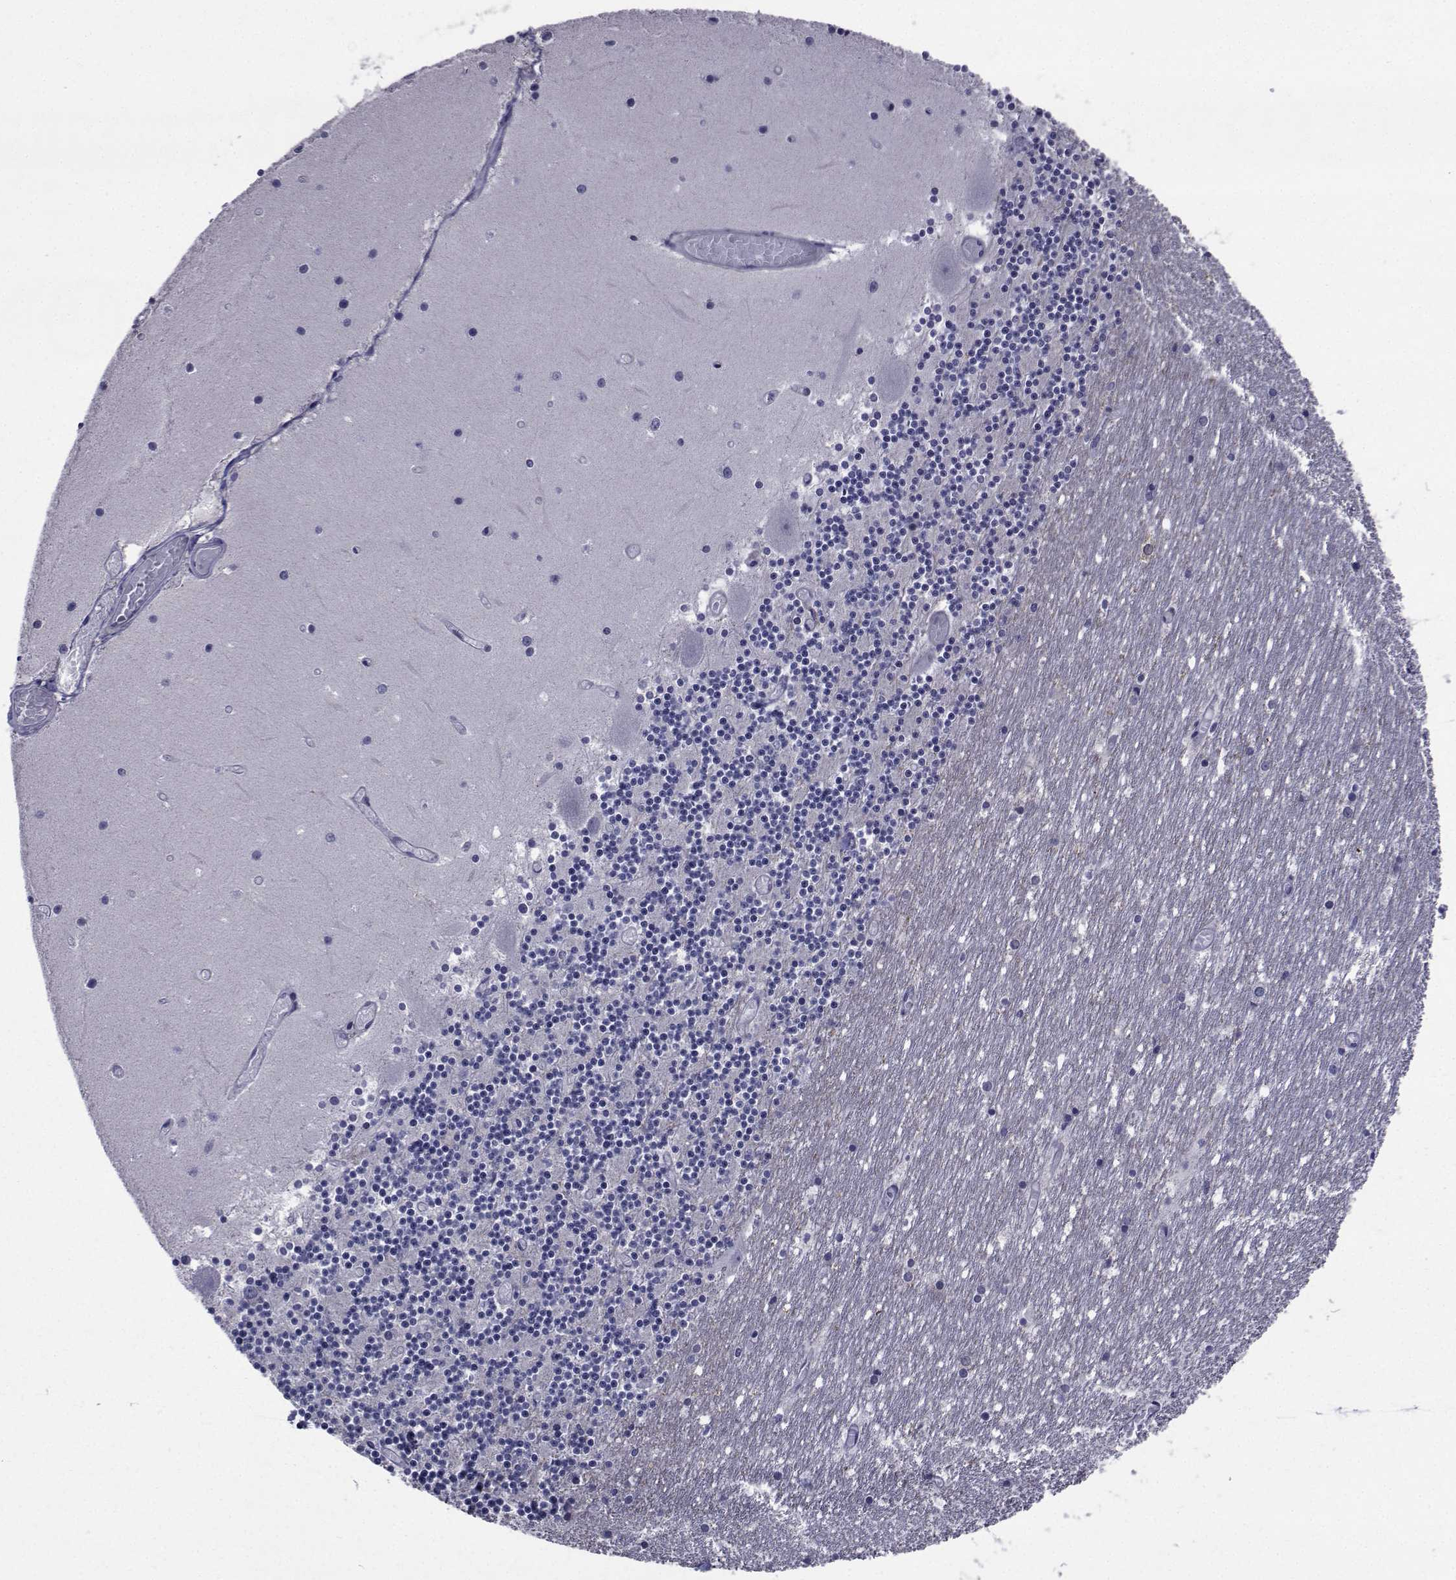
{"staining": {"intensity": "negative", "quantity": "none", "location": "none"}, "tissue": "cerebellum", "cell_type": "Cells in granular layer", "image_type": "normal", "snomed": [{"axis": "morphology", "description": "Normal tissue, NOS"}, {"axis": "topography", "description": "Cerebellum"}], "caption": "This image is of normal cerebellum stained with immunohistochemistry to label a protein in brown with the nuclei are counter-stained blue. There is no expression in cells in granular layer. (Immunohistochemistry, brightfield microscopy, high magnification).", "gene": "SEMA5B", "patient": {"sex": "female", "age": 28}}